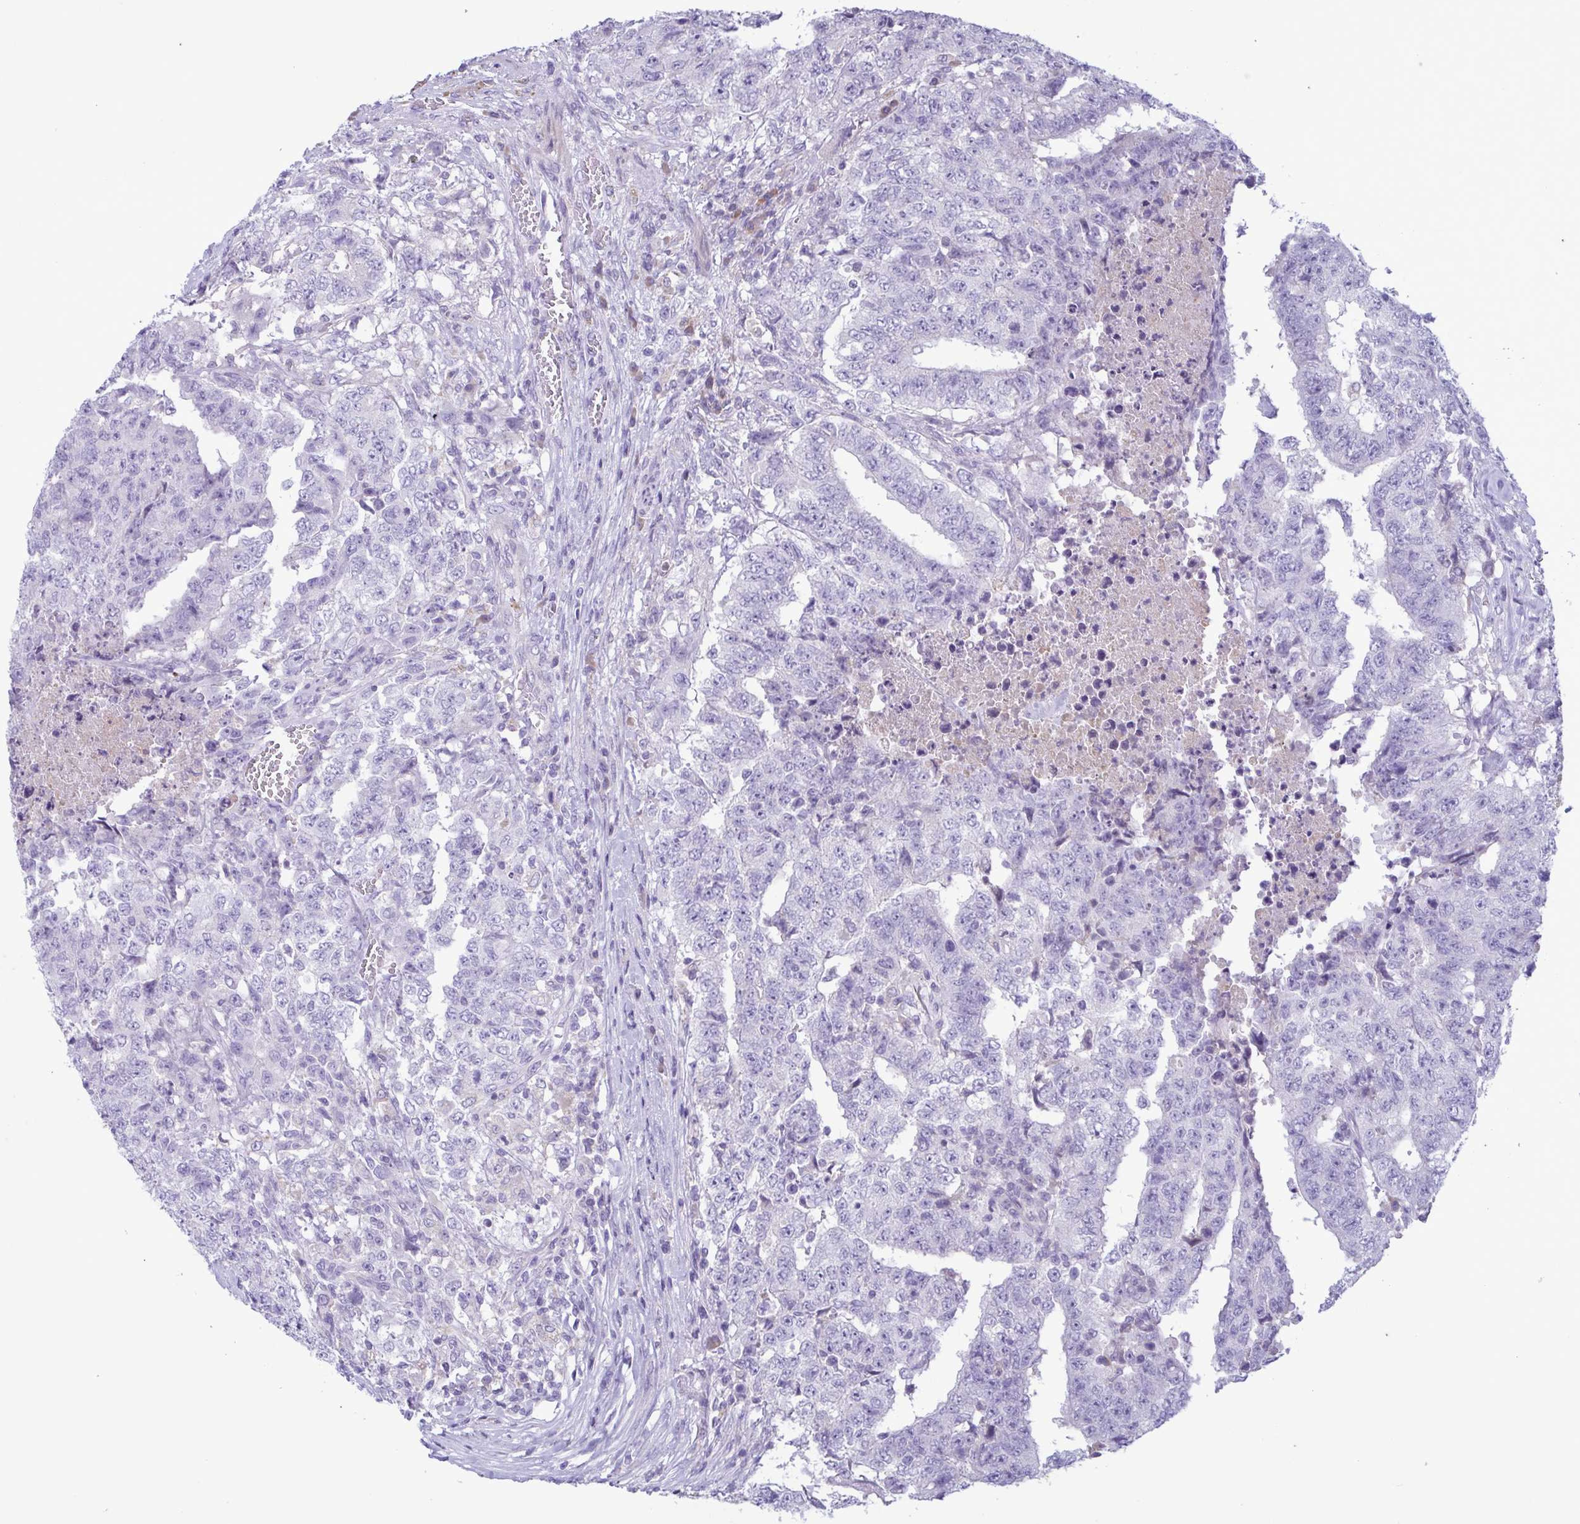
{"staining": {"intensity": "negative", "quantity": "none", "location": "none"}, "tissue": "testis cancer", "cell_type": "Tumor cells", "image_type": "cancer", "snomed": [{"axis": "morphology", "description": "Carcinoma, Embryonal, NOS"}, {"axis": "topography", "description": "Testis"}], "caption": "Tumor cells are negative for brown protein staining in testis cancer. (DAB immunohistochemistry (IHC), high magnification).", "gene": "F13B", "patient": {"sex": "male", "age": 24}}